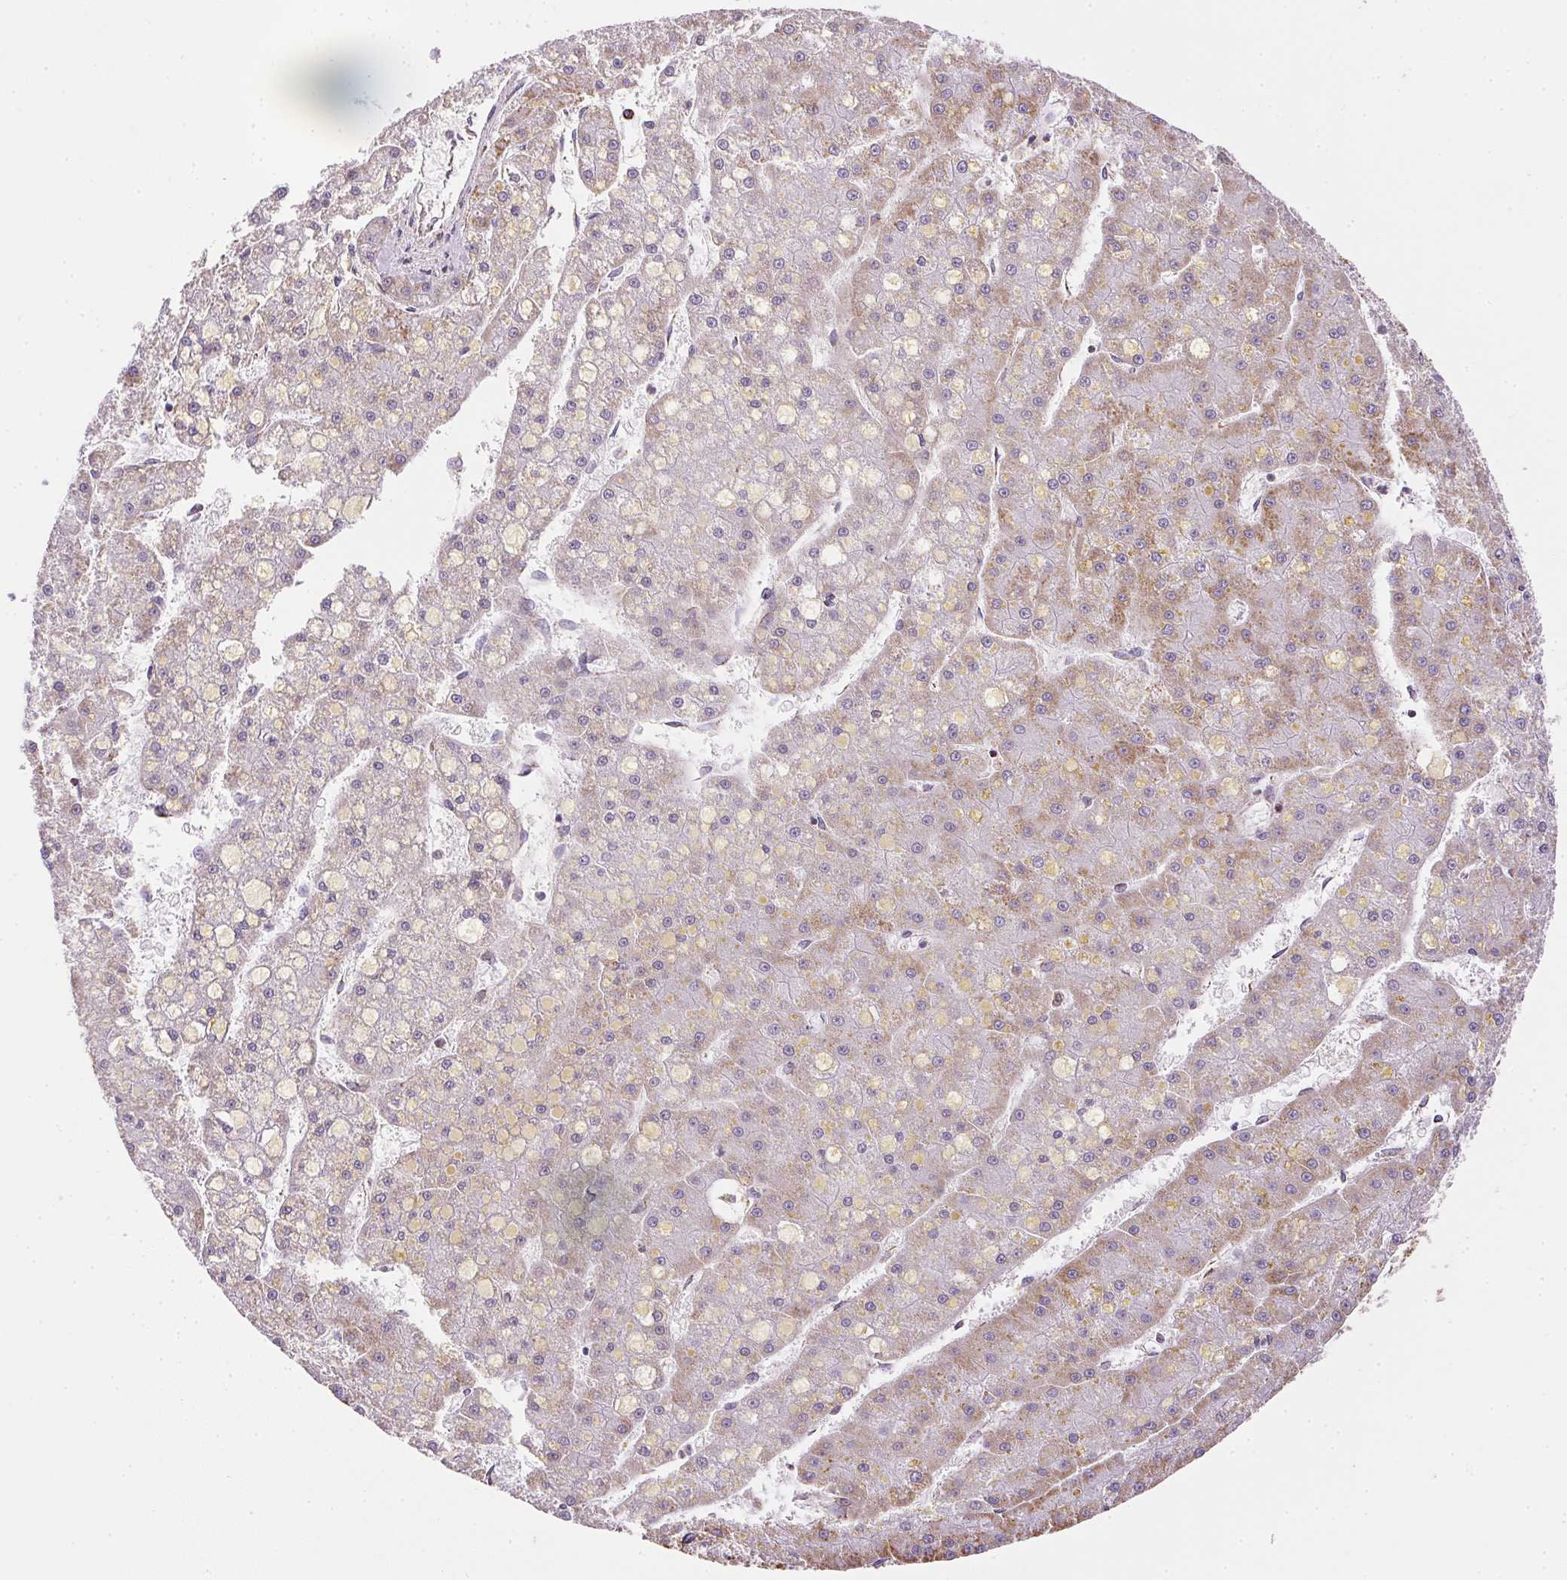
{"staining": {"intensity": "weak", "quantity": "25%-75%", "location": "cytoplasmic/membranous"}, "tissue": "liver cancer", "cell_type": "Tumor cells", "image_type": "cancer", "snomed": [{"axis": "morphology", "description": "Carcinoma, Hepatocellular, NOS"}, {"axis": "topography", "description": "Liver"}], "caption": "This is an image of immunohistochemistry staining of liver hepatocellular carcinoma, which shows weak positivity in the cytoplasmic/membranous of tumor cells.", "gene": "MAPK11", "patient": {"sex": "male", "age": 67}}